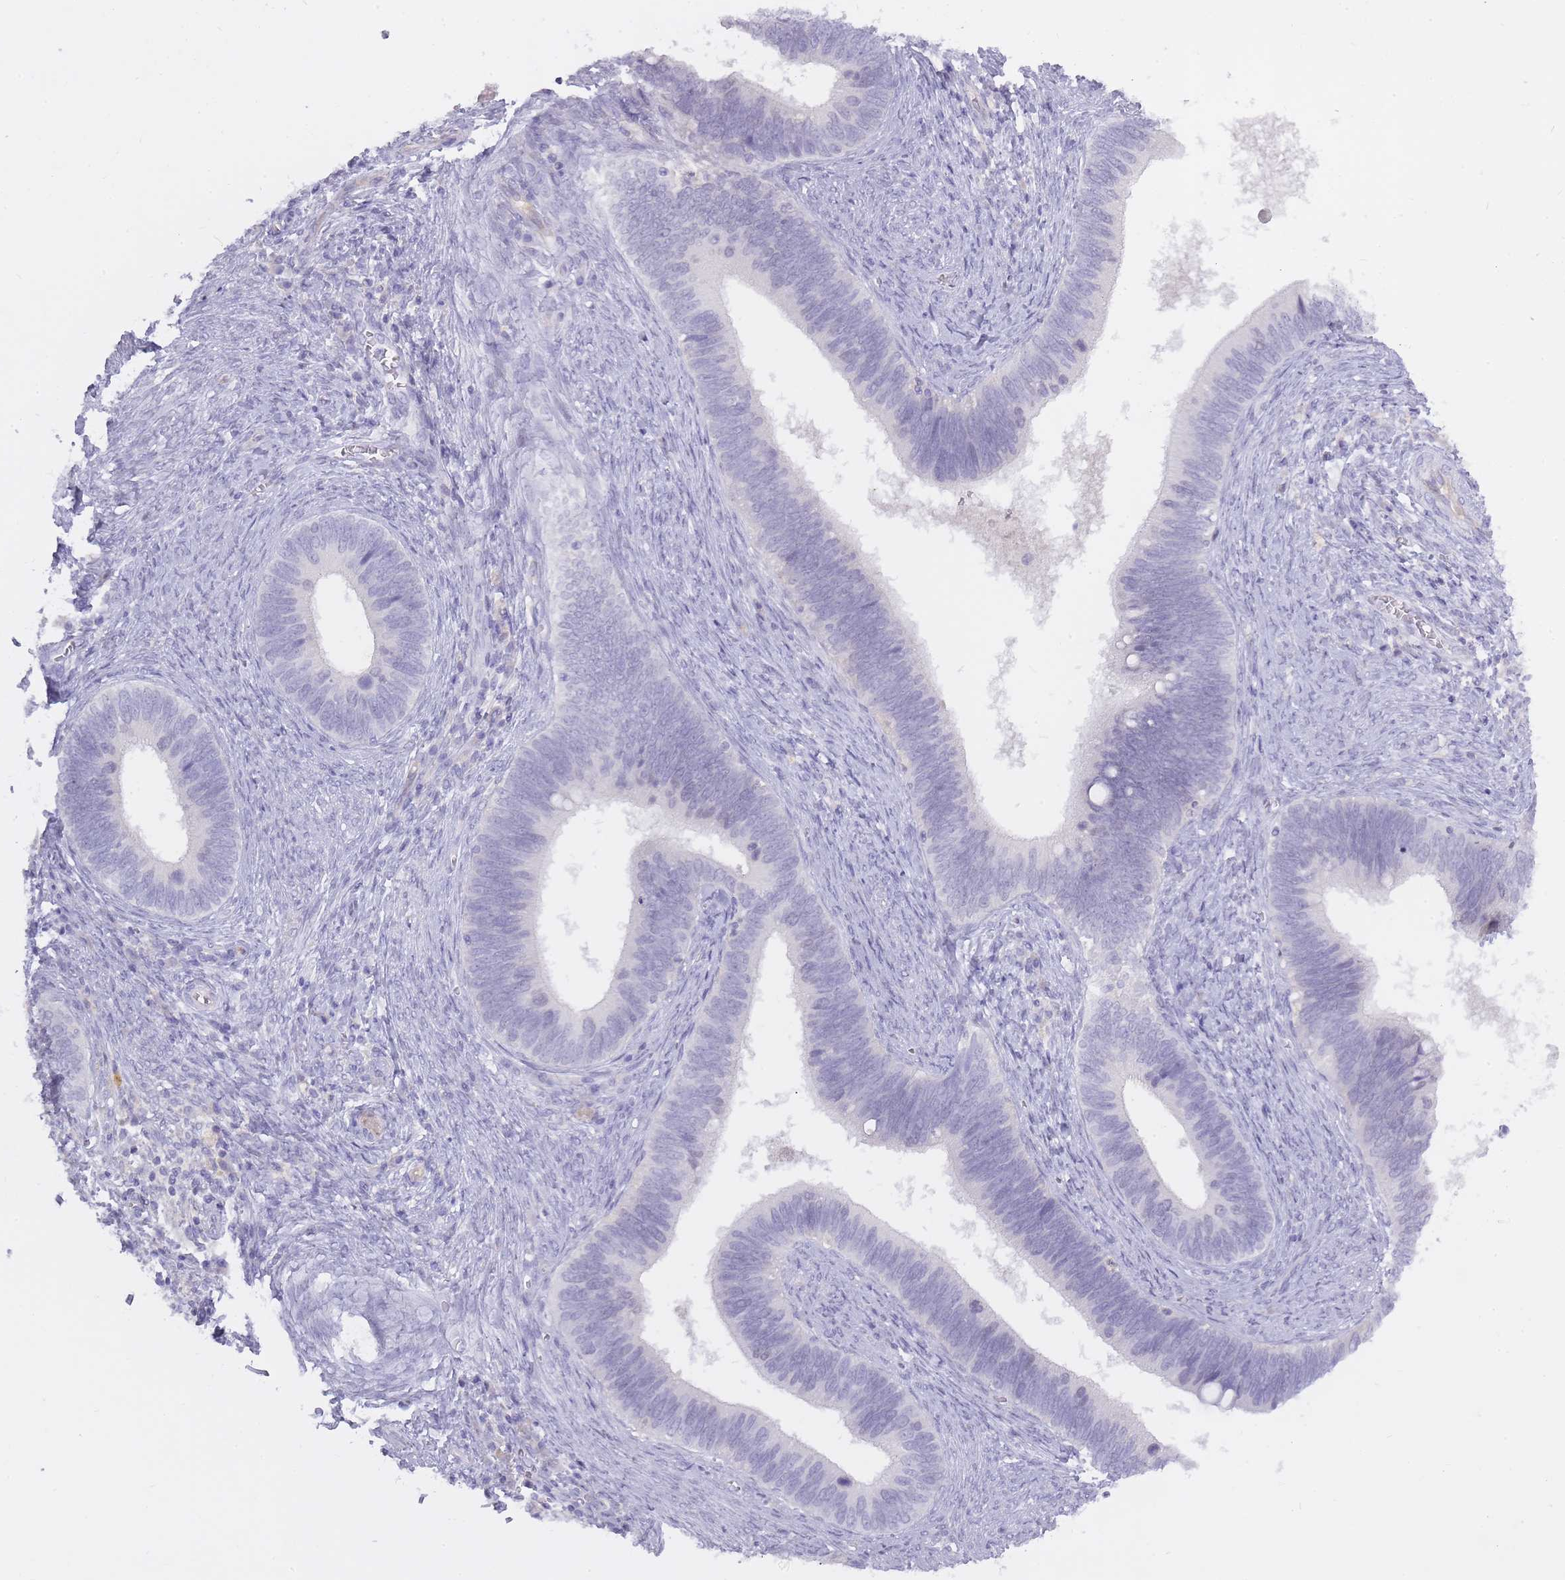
{"staining": {"intensity": "negative", "quantity": "none", "location": "none"}, "tissue": "cervical cancer", "cell_type": "Tumor cells", "image_type": "cancer", "snomed": [{"axis": "morphology", "description": "Adenocarcinoma, NOS"}, {"axis": "topography", "description": "Cervix"}], "caption": "Immunohistochemical staining of cervical adenocarcinoma shows no significant expression in tumor cells. The staining is performed using DAB (3,3'-diaminobenzidine) brown chromogen with nuclei counter-stained in using hematoxylin.", "gene": "BDKRB2", "patient": {"sex": "female", "age": 42}}